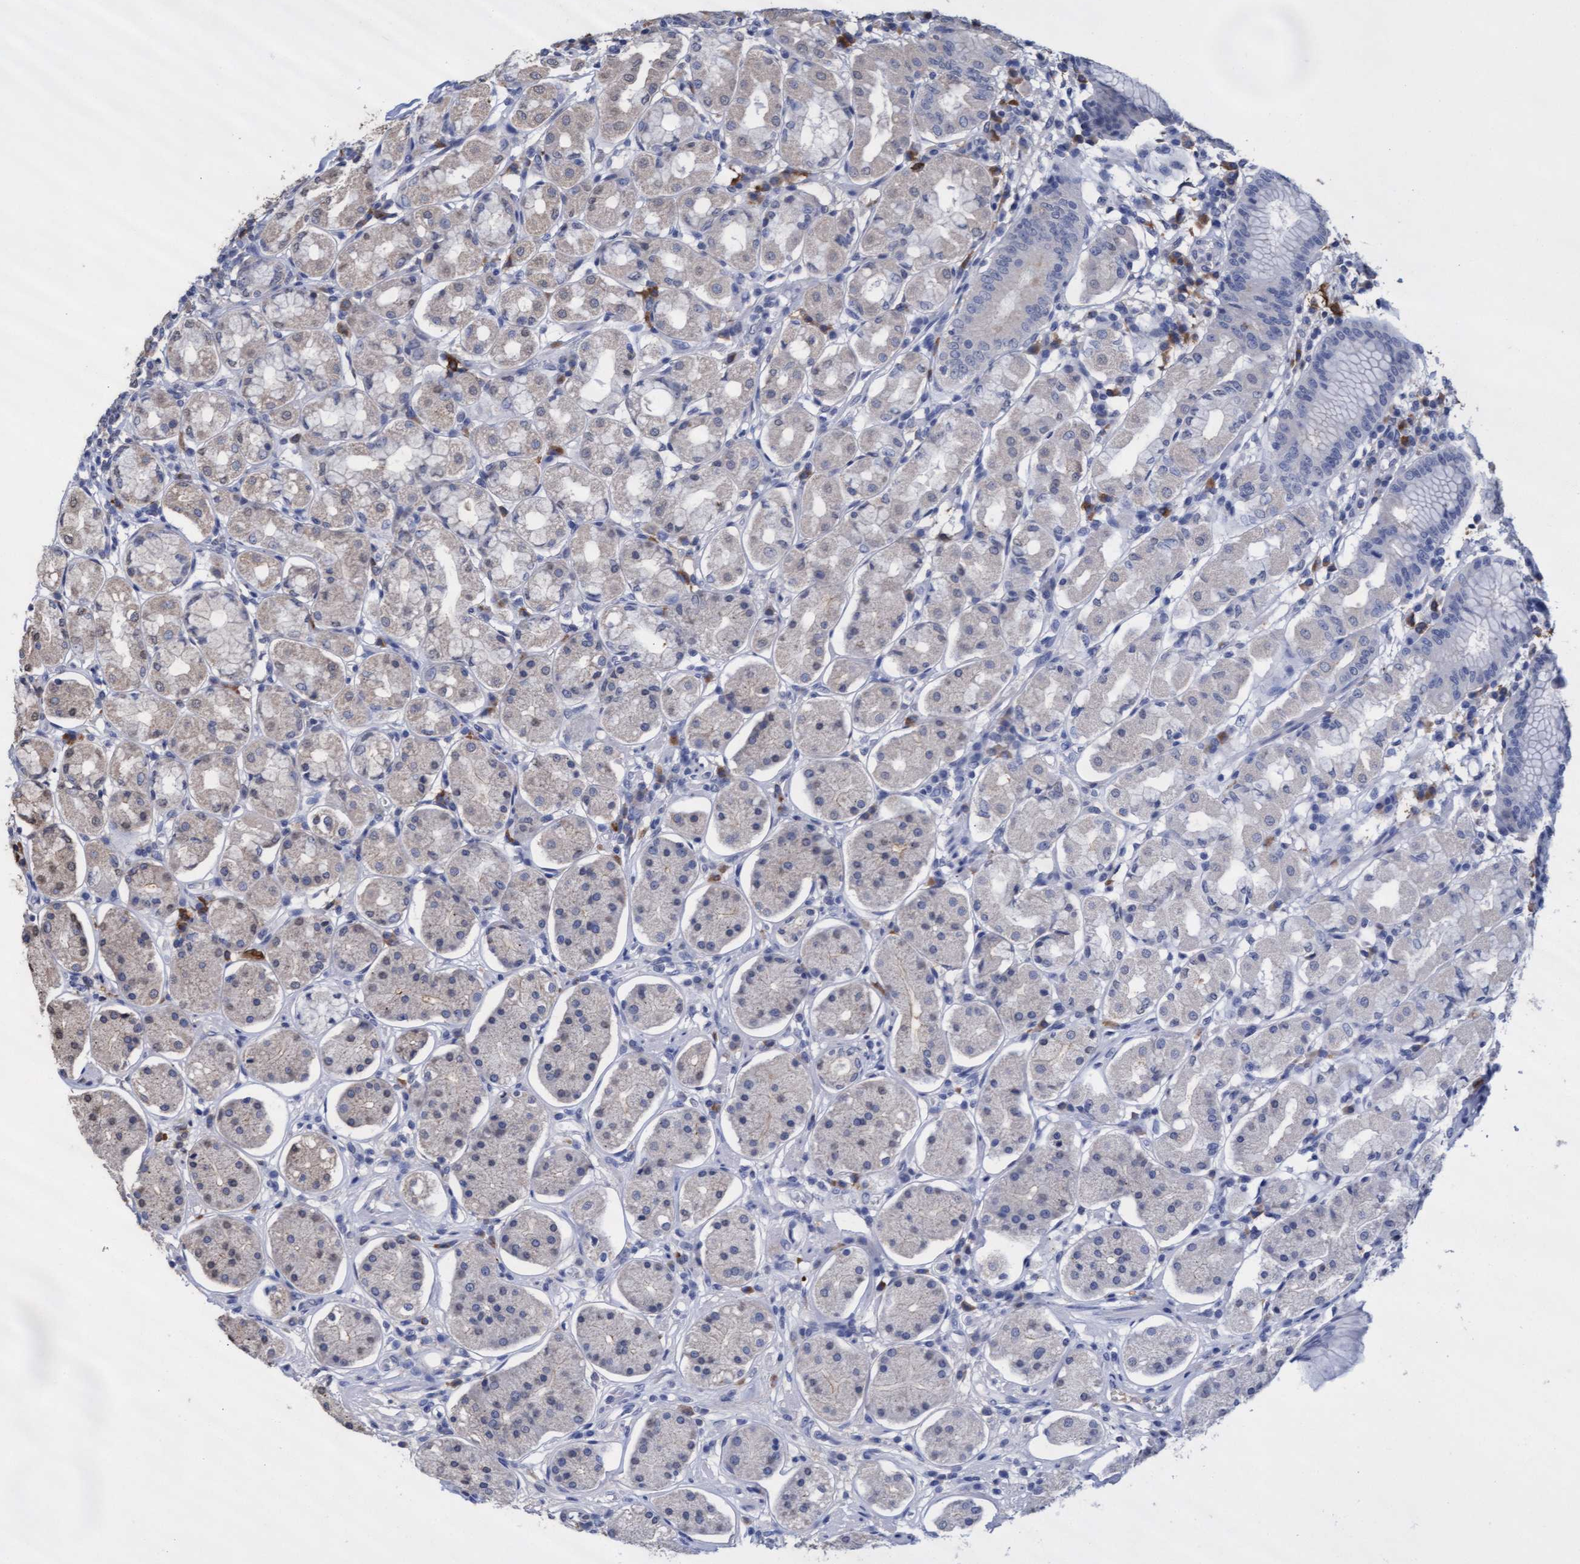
{"staining": {"intensity": "negative", "quantity": "none", "location": "none"}, "tissue": "stomach", "cell_type": "Glandular cells", "image_type": "normal", "snomed": [{"axis": "morphology", "description": "Normal tissue, NOS"}, {"axis": "topography", "description": "Stomach"}, {"axis": "topography", "description": "Stomach, lower"}], "caption": "An immunohistochemistry (IHC) histopathology image of benign stomach is shown. There is no staining in glandular cells of stomach.", "gene": "GPR39", "patient": {"sex": "female", "age": 56}}